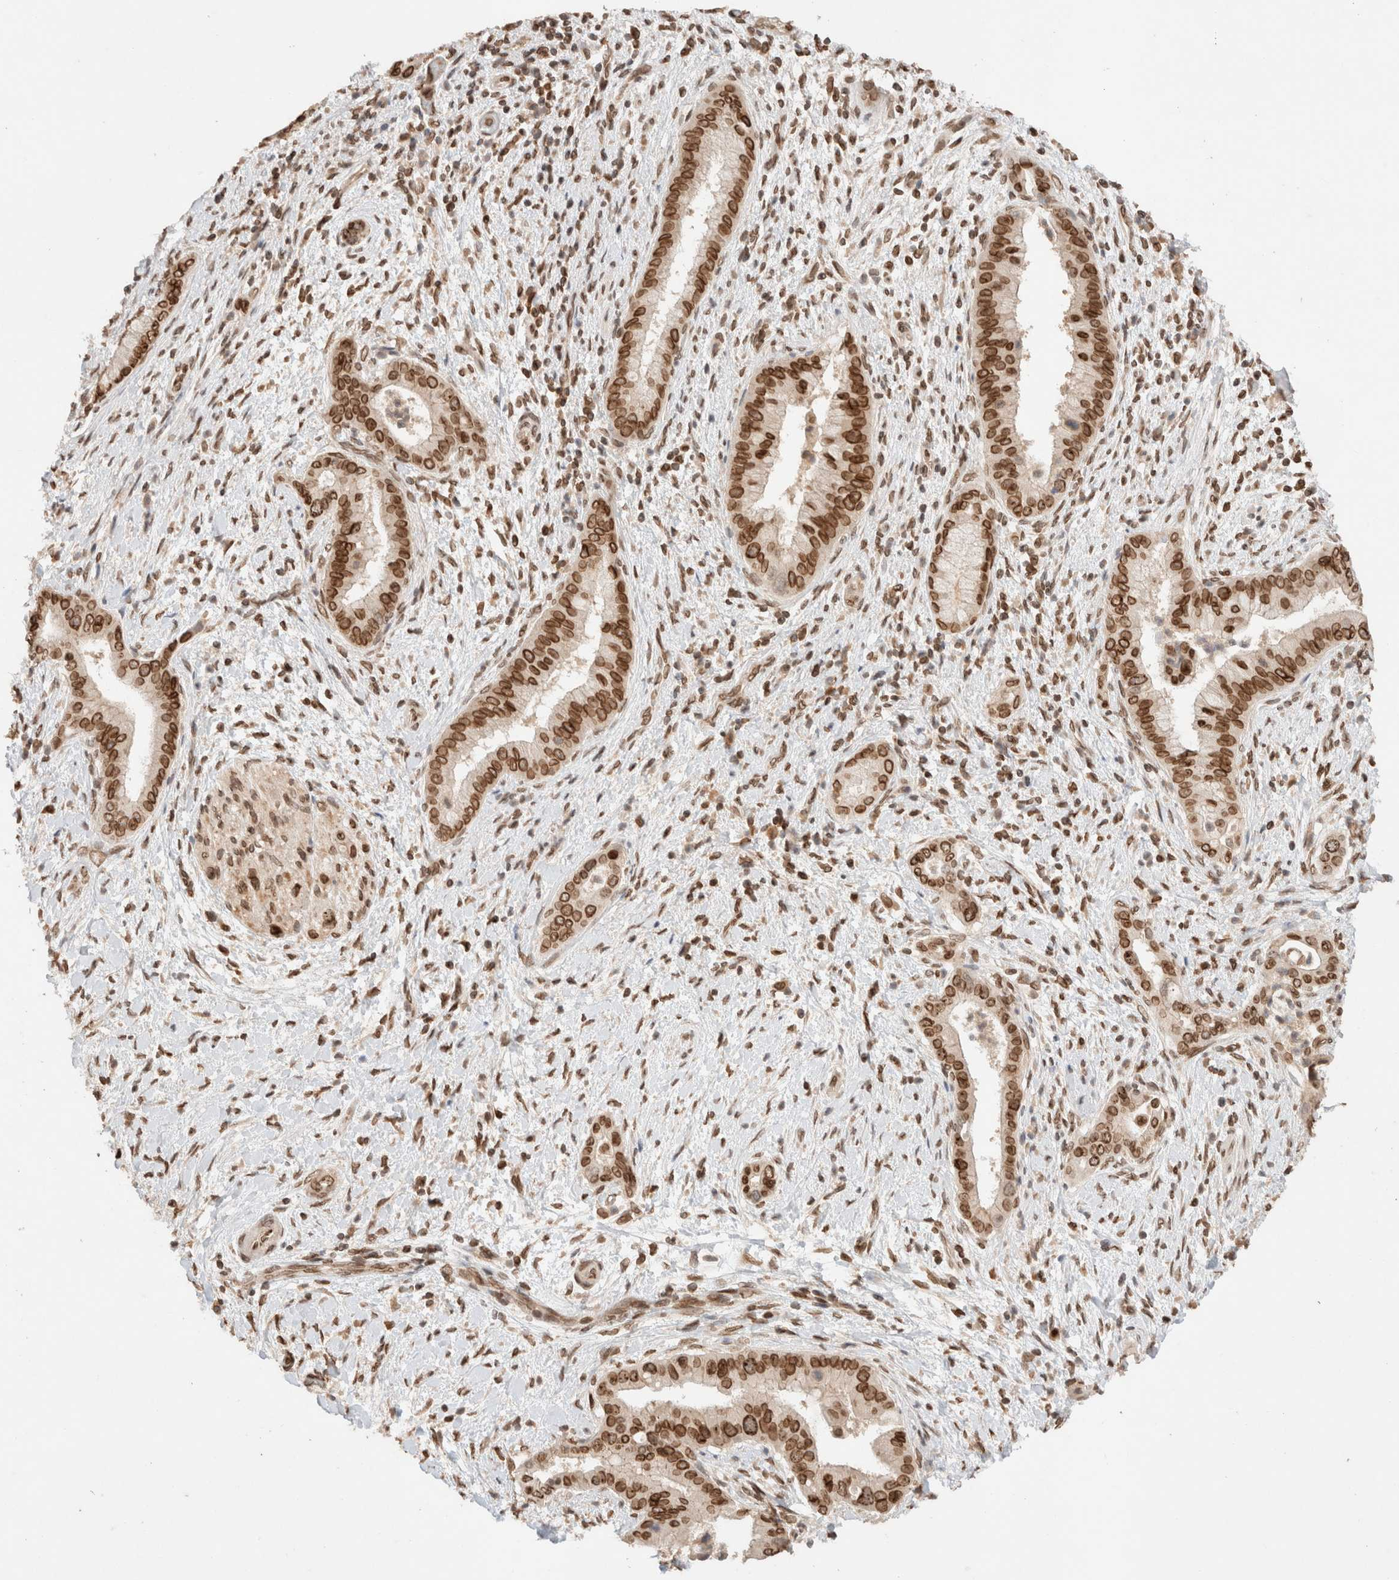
{"staining": {"intensity": "strong", "quantity": ">75%", "location": "cytoplasmic/membranous,nuclear"}, "tissue": "liver cancer", "cell_type": "Tumor cells", "image_type": "cancer", "snomed": [{"axis": "morphology", "description": "Cholangiocarcinoma"}, {"axis": "topography", "description": "Liver"}], "caption": "Protein analysis of liver cancer tissue demonstrates strong cytoplasmic/membranous and nuclear staining in approximately >75% of tumor cells. The protein is shown in brown color, while the nuclei are stained blue.", "gene": "TPR", "patient": {"sex": "female", "age": 54}}